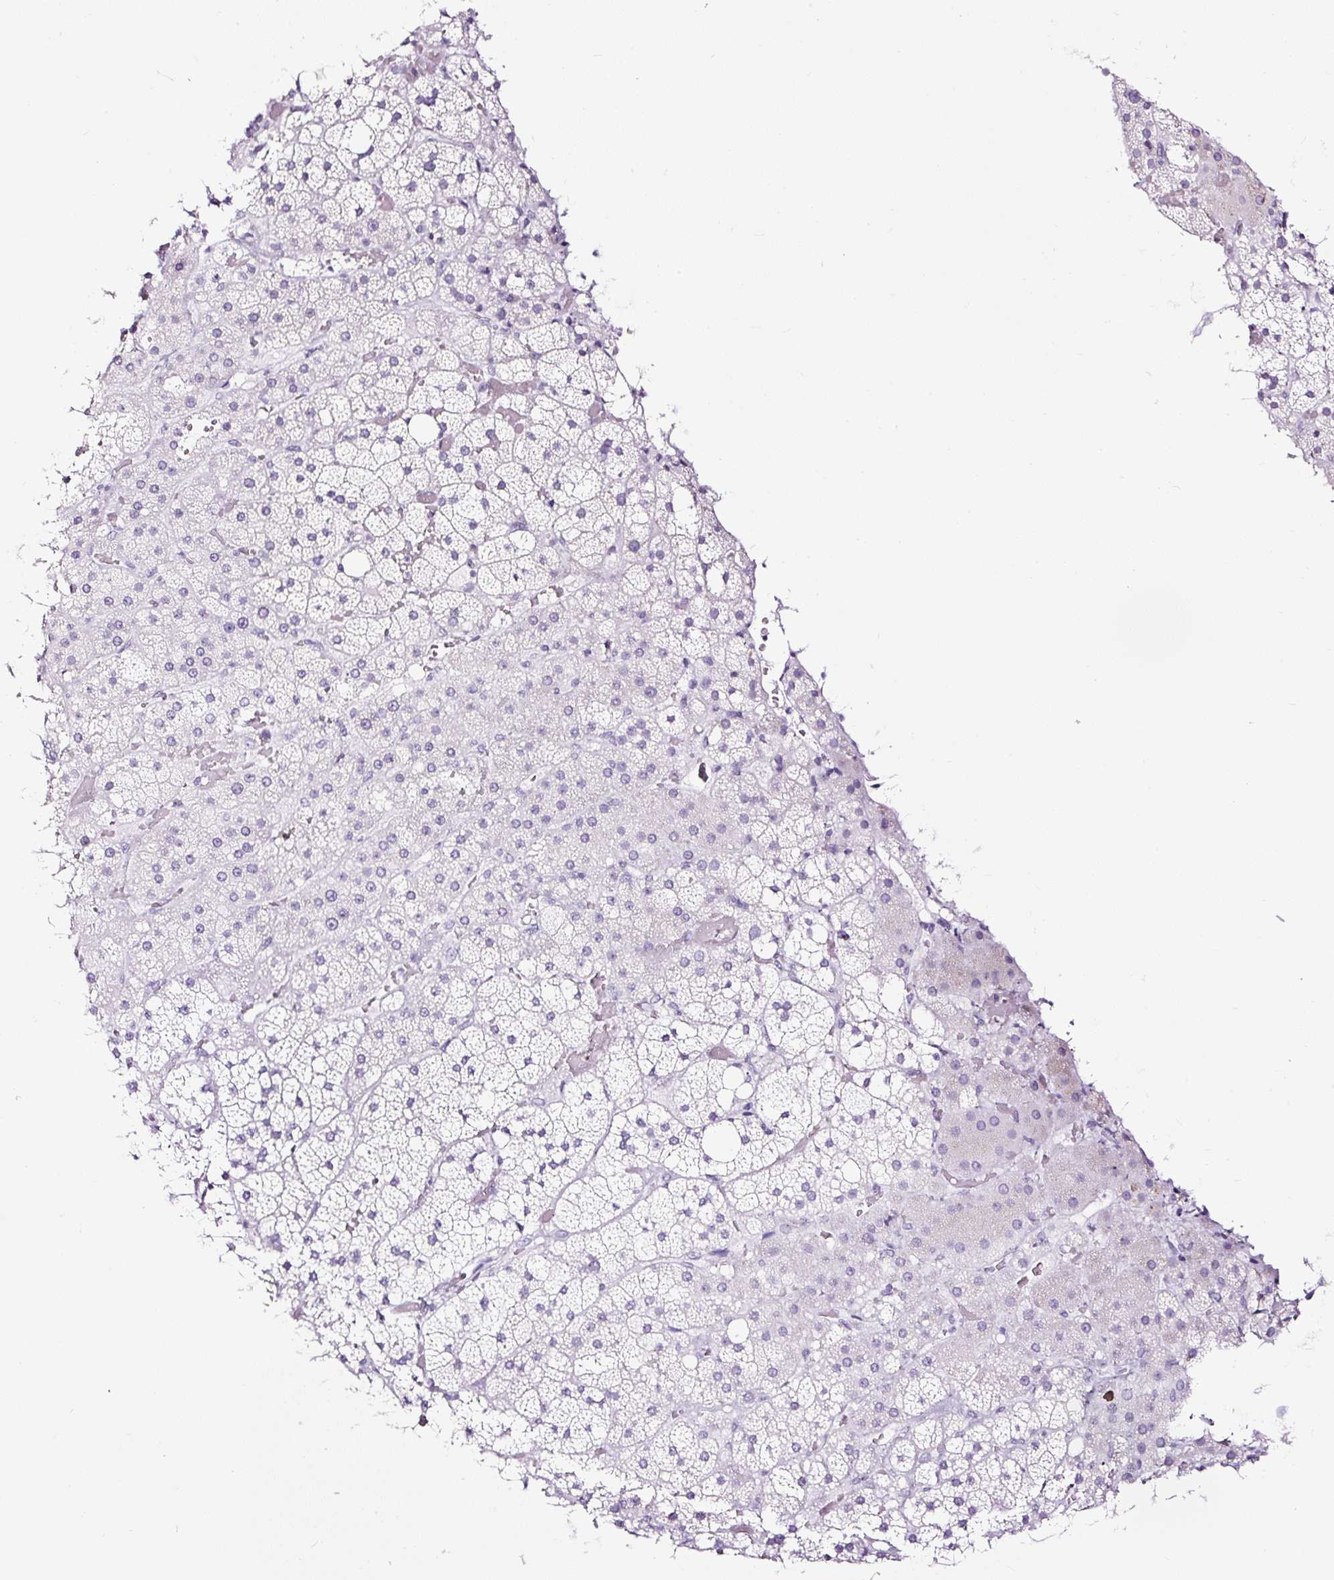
{"staining": {"intensity": "negative", "quantity": "none", "location": "none"}, "tissue": "adrenal gland", "cell_type": "Glandular cells", "image_type": "normal", "snomed": [{"axis": "morphology", "description": "Normal tissue, NOS"}, {"axis": "topography", "description": "Adrenal gland"}], "caption": "Micrograph shows no protein staining in glandular cells of normal adrenal gland.", "gene": "NPHS2", "patient": {"sex": "male", "age": 53}}